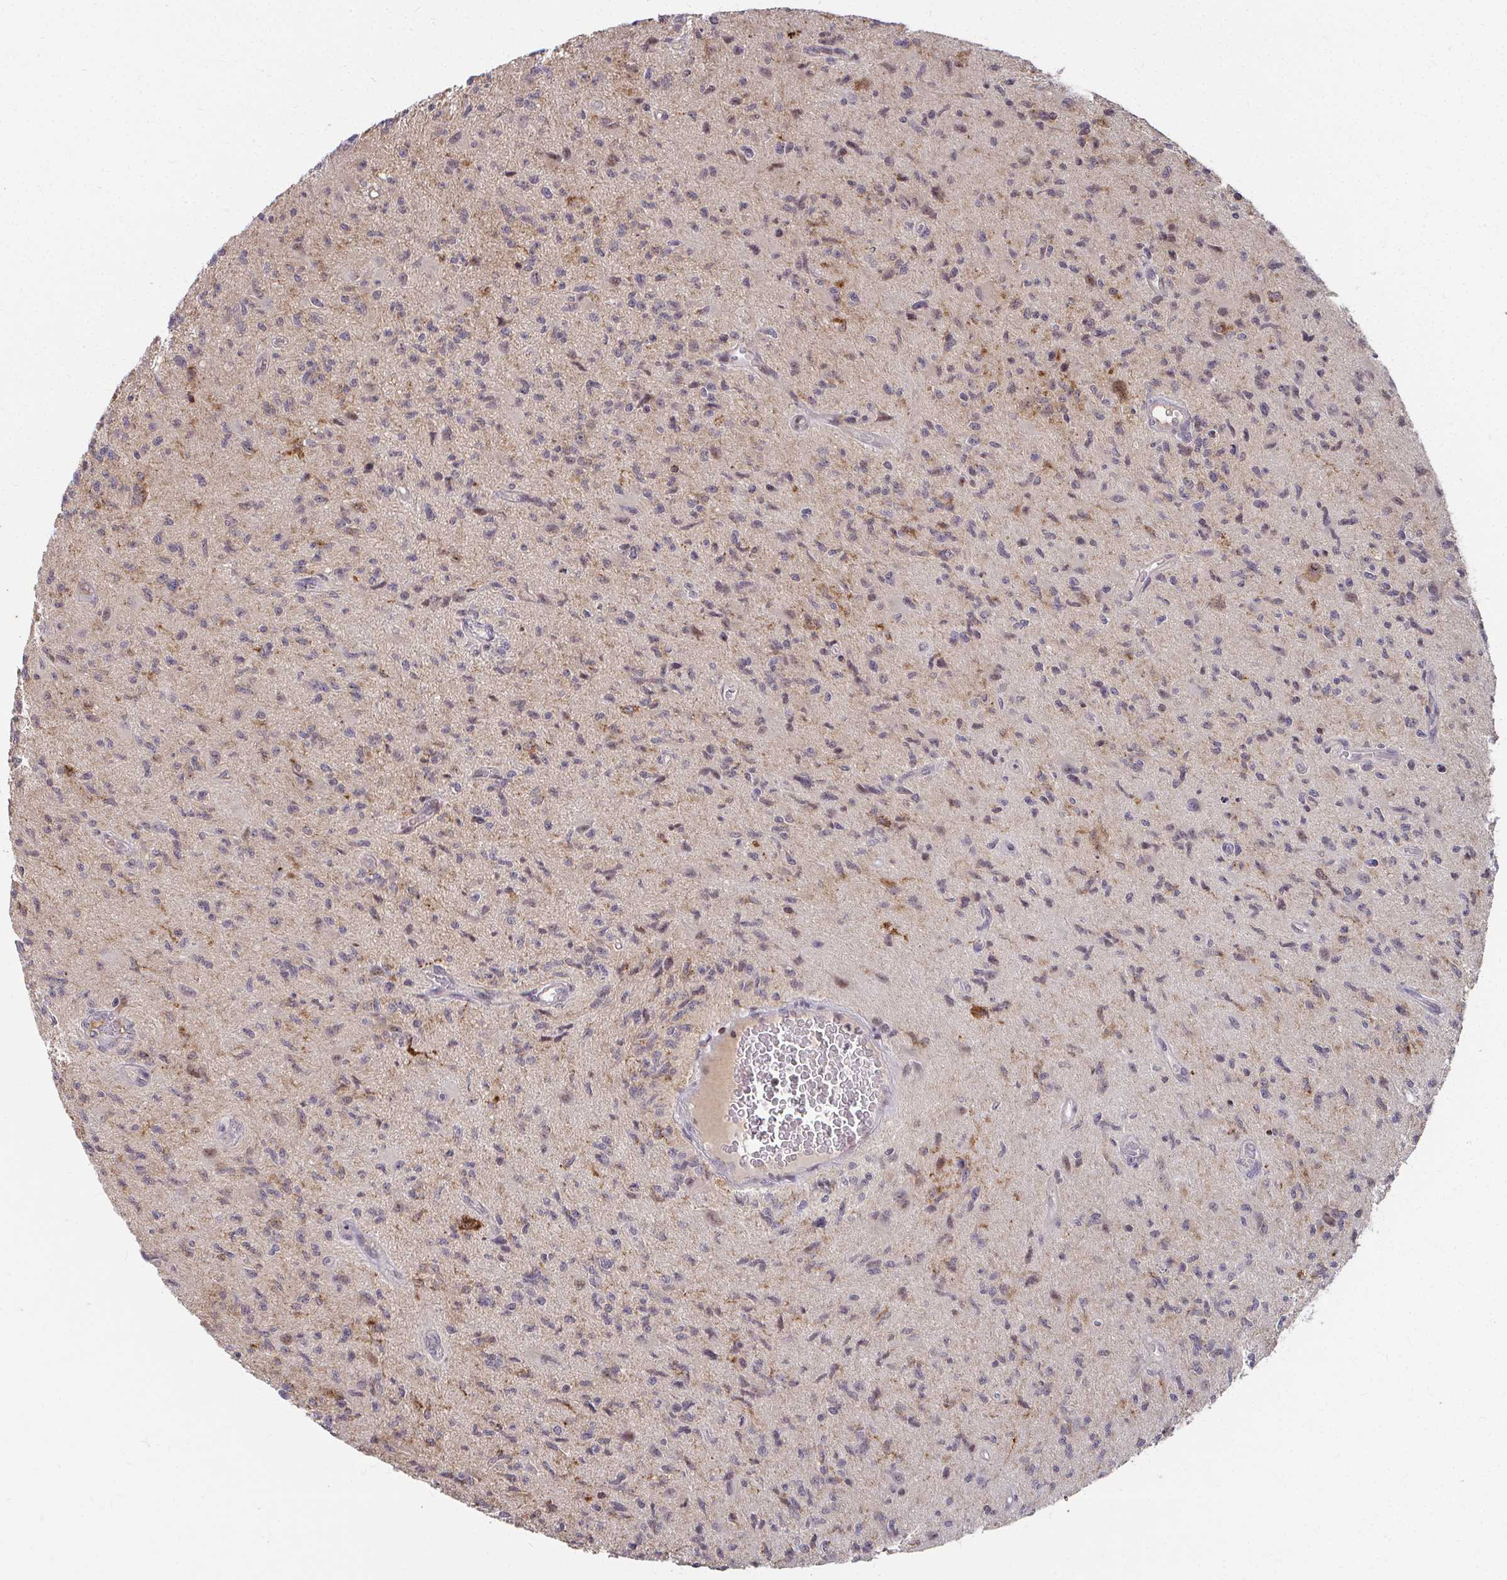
{"staining": {"intensity": "weak", "quantity": "<25%", "location": "cytoplasmic/membranous"}, "tissue": "glioma", "cell_type": "Tumor cells", "image_type": "cancer", "snomed": [{"axis": "morphology", "description": "Glioma, malignant, High grade"}, {"axis": "topography", "description": "Brain"}], "caption": "This is a image of immunohistochemistry staining of high-grade glioma (malignant), which shows no positivity in tumor cells.", "gene": "ANK3", "patient": {"sex": "male", "age": 67}}